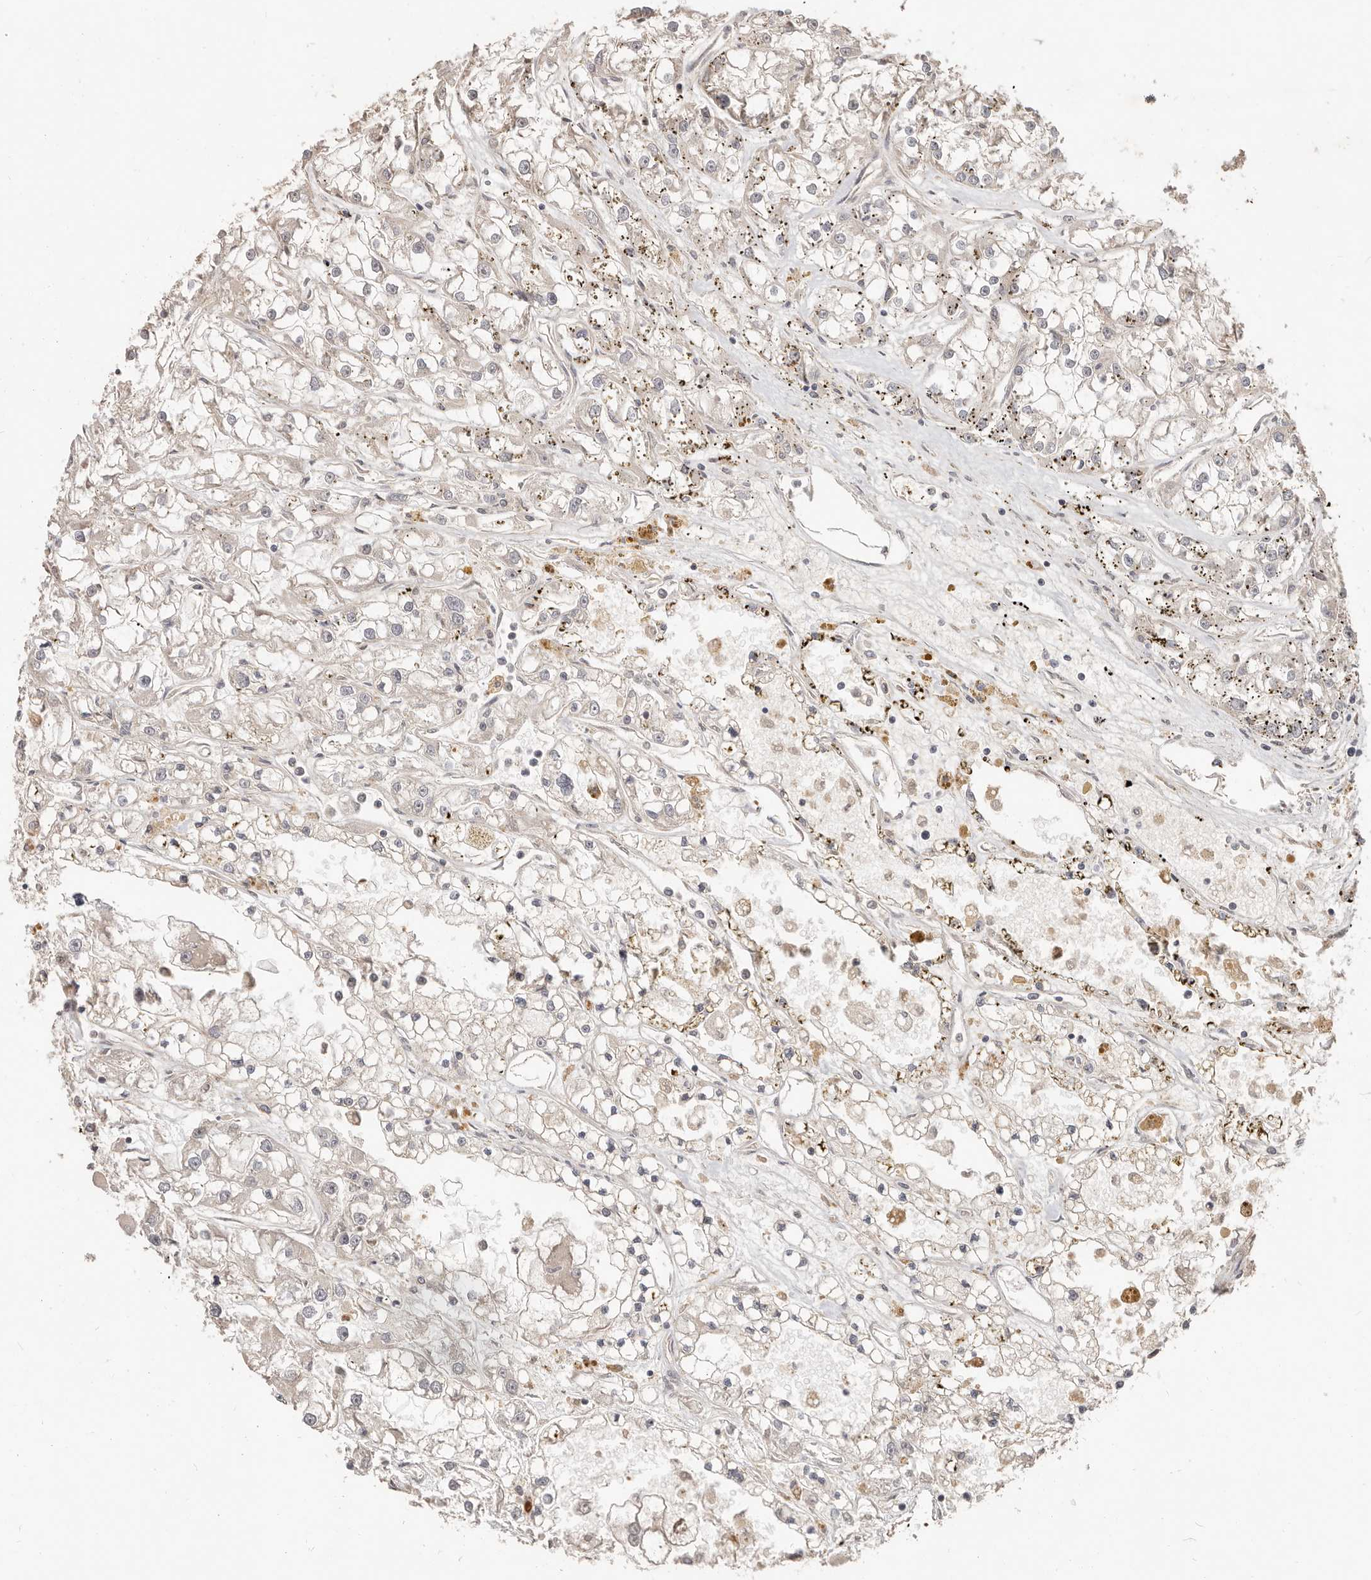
{"staining": {"intensity": "negative", "quantity": "none", "location": "none"}, "tissue": "renal cancer", "cell_type": "Tumor cells", "image_type": "cancer", "snomed": [{"axis": "morphology", "description": "Adenocarcinoma, NOS"}, {"axis": "topography", "description": "Kidney"}], "caption": "Protein analysis of adenocarcinoma (renal) exhibits no significant expression in tumor cells.", "gene": "MTFR2", "patient": {"sex": "female", "age": 52}}